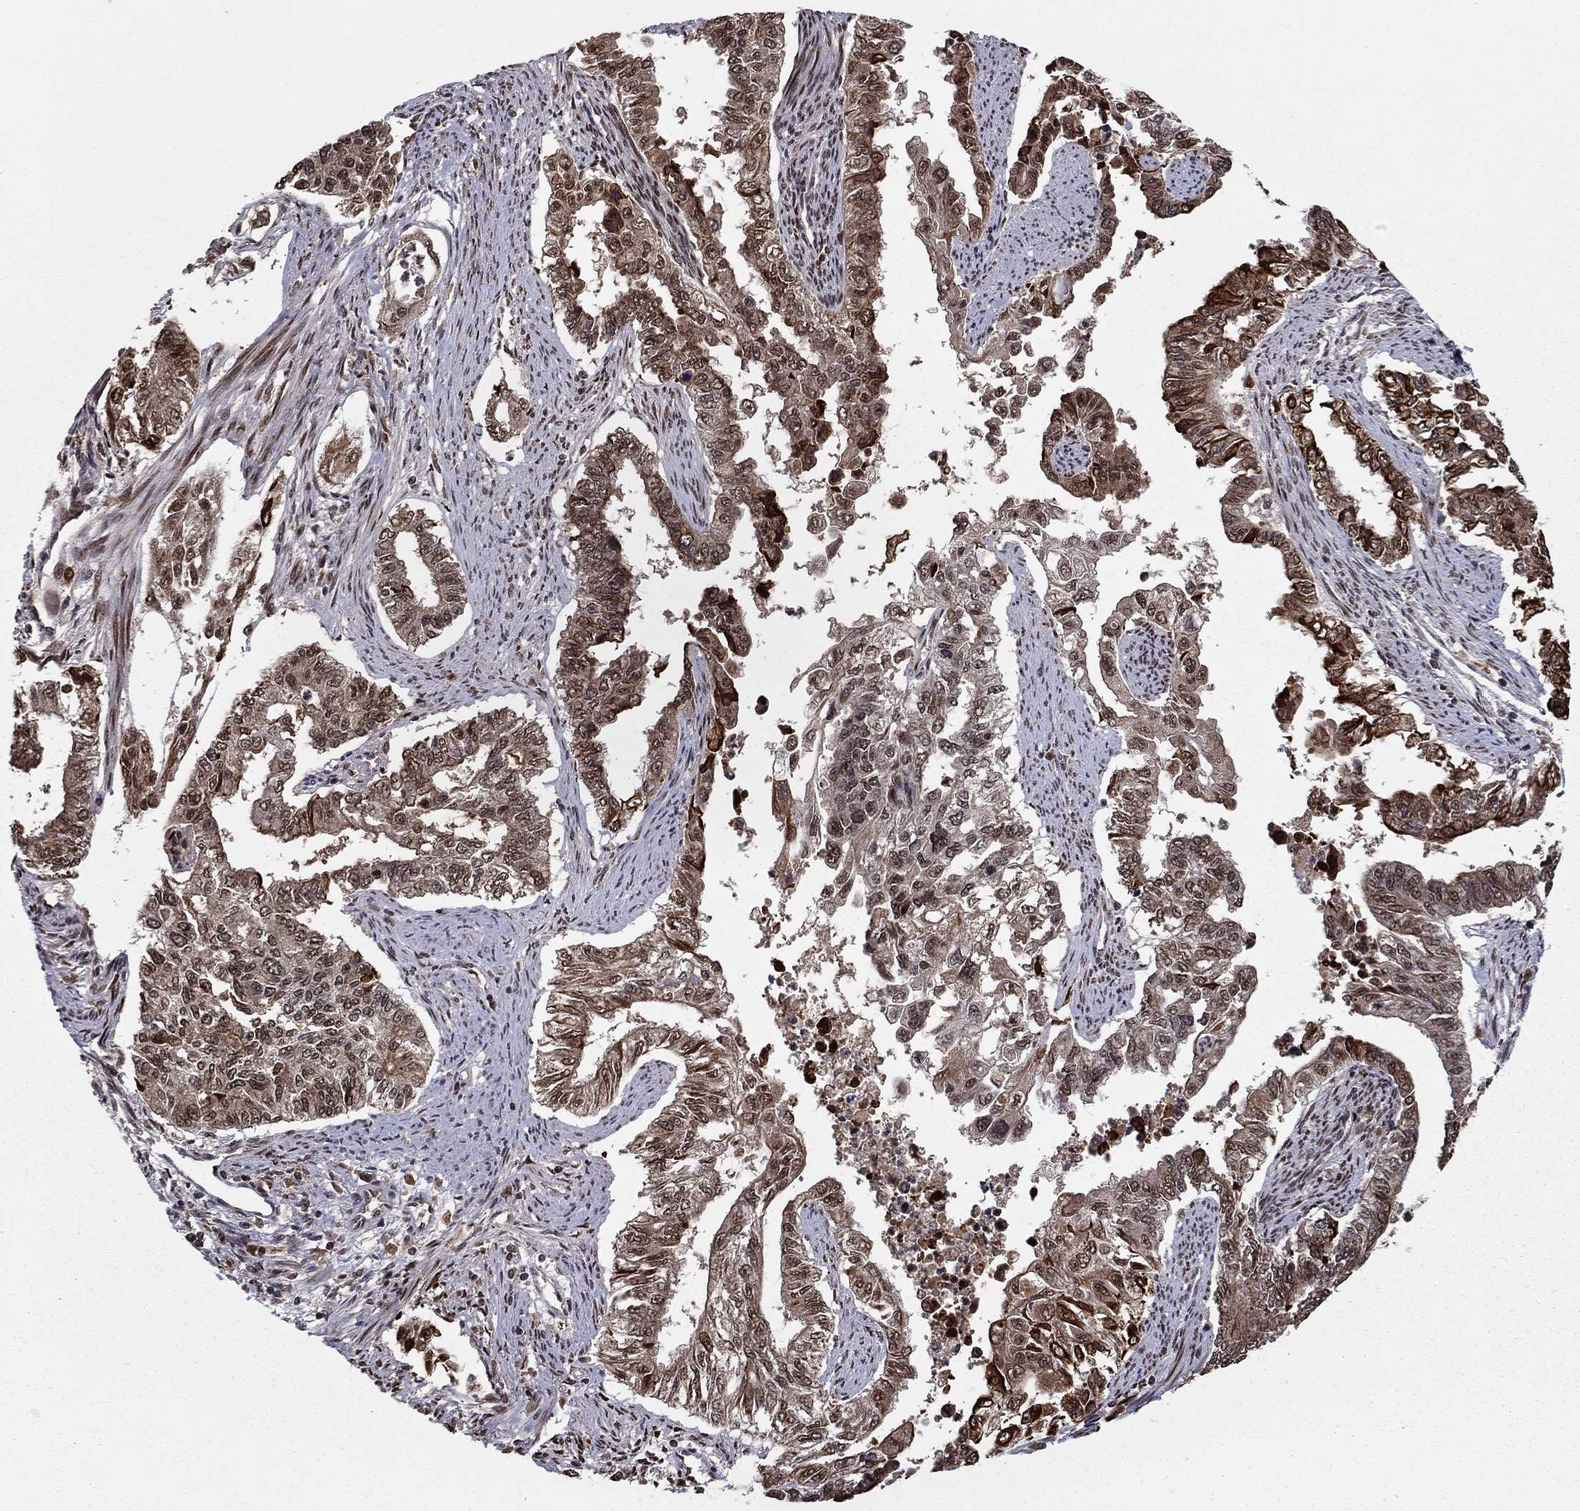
{"staining": {"intensity": "moderate", "quantity": "25%-75%", "location": "cytoplasmic/membranous,nuclear"}, "tissue": "endometrial cancer", "cell_type": "Tumor cells", "image_type": "cancer", "snomed": [{"axis": "morphology", "description": "Adenocarcinoma, NOS"}, {"axis": "topography", "description": "Uterus"}], "caption": "A brown stain labels moderate cytoplasmic/membranous and nuclear staining of a protein in human adenocarcinoma (endometrial) tumor cells. The staining was performed using DAB (3,3'-diaminobenzidine) to visualize the protein expression in brown, while the nuclei were stained in blue with hematoxylin (Magnification: 20x).", "gene": "CDCA7L", "patient": {"sex": "female", "age": 59}}